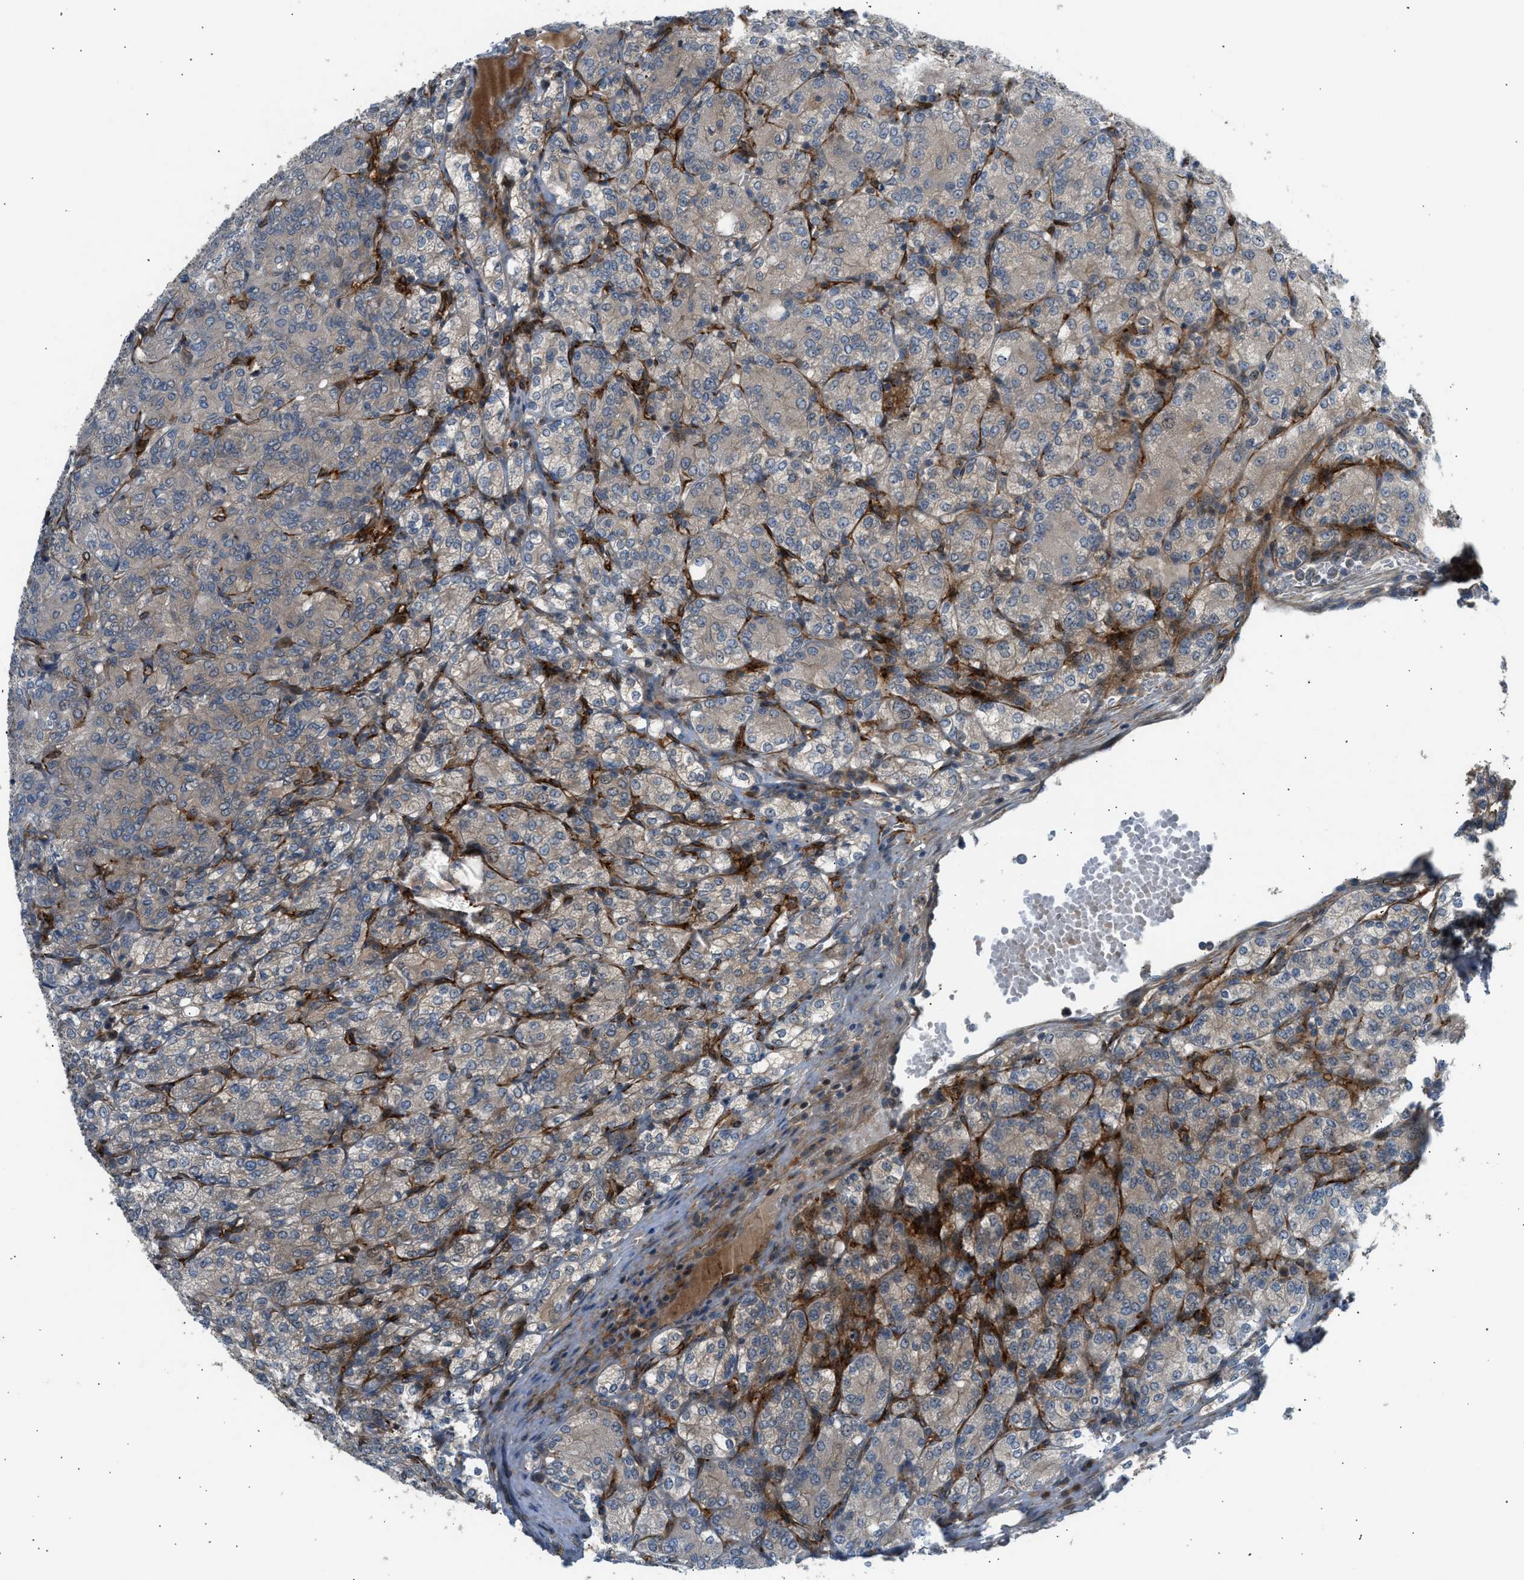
{"staining": {"intensity": "weak", "quantity": ">75%", "location": "cytoplasmic/membranous"}, "tissue": "renal cancer", "cell_type": "Tumor cells", "image_type": "cancer", "snomed": [{"axis": "morphology", "description": "Adenocarcinoma, NOS"}, {"axis": "topography", "description": "Kidney"}], "caption": "Brown immunohistochemical staining in human renal cancer (adenocarcinoma) displays weak cytoplasmic/membranous expression in about >75% of tumor cells. (Brightfield microscopy of DAB IHC at high magnification).", "gene": "EDNRA", "patient": {"sex": "male", "age": 77}}